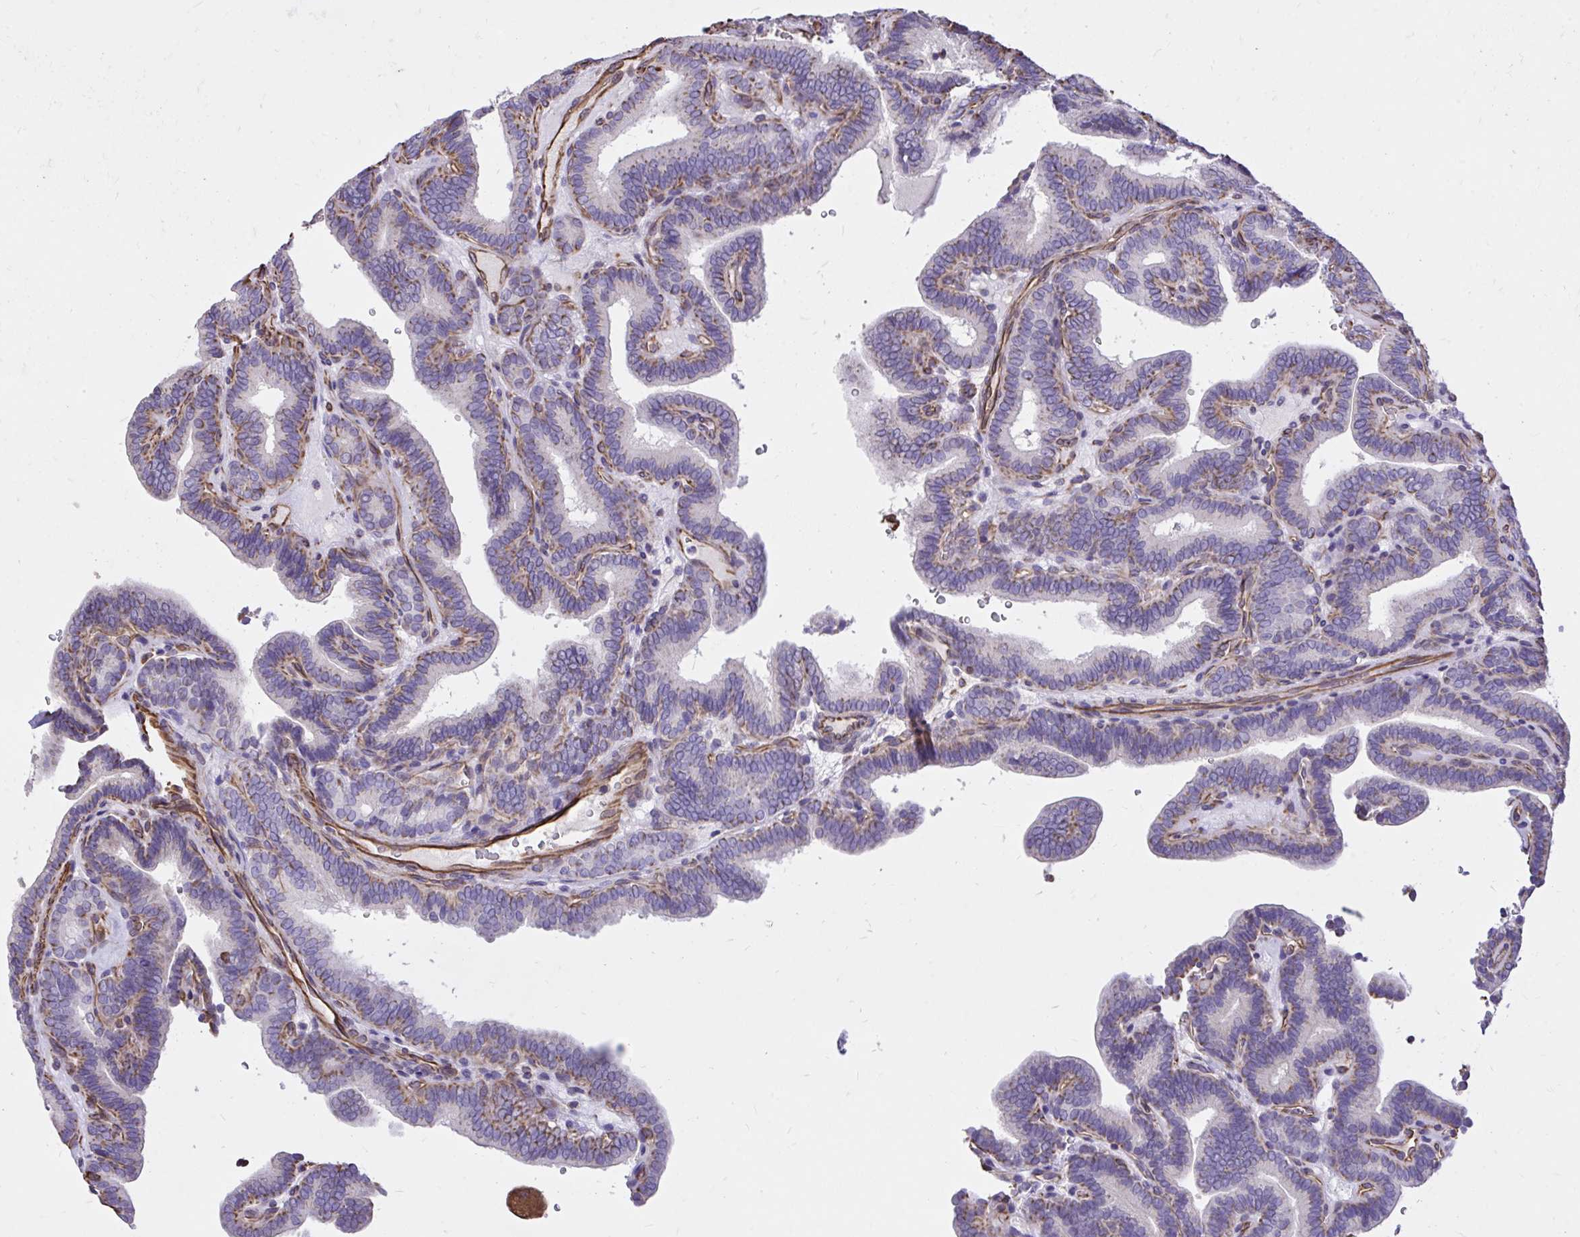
{"staining": {"intensity": "moderate", "quantity": "25%-75%", "location": "cytoplasmic/membranous"}, "tissue": "thyroid cancer", "cell_type": "Tumor cells", "image_type": "cancer", "snomed": [{"axis": "morphology", "description": "Papillary adenocarcinoma, NOS"}, {"axis": "topography", "description": "Thyroid gland"}], "caption": "An image of papillary adenocarcinoma (thyroid) stained for a protein exhibits moderate cytoplasmic/membranous brown staining in tumor cells.", "gene": "RNF103", "patient": {"sex": "female", "age": 21}}